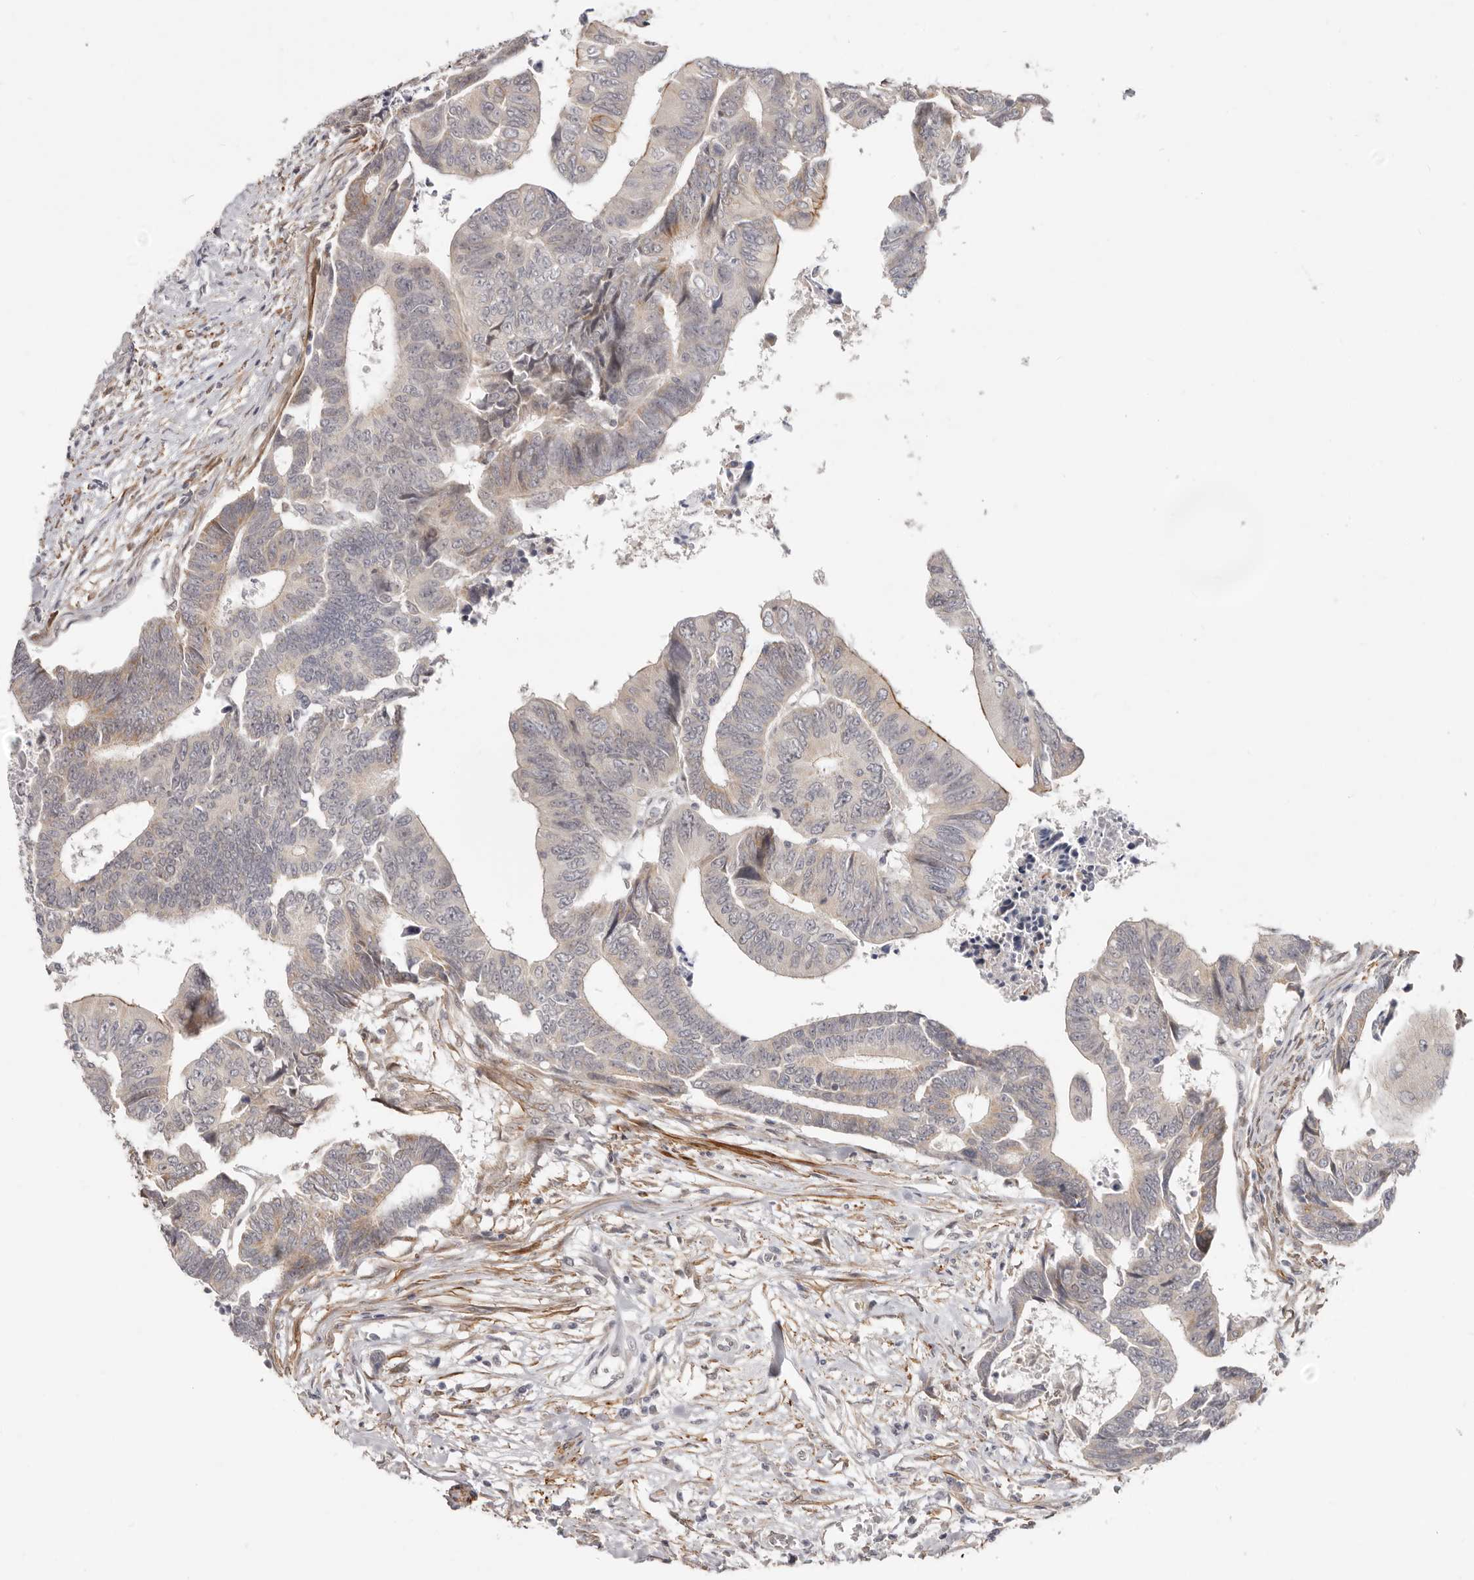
{"staining": {"intensity": "moderate", "quantity": "<25%", "location": "cytoplasmic/membranous"}, "tissue": "colorectal cancer", "cell_type": "Tumor cells", "image_type": "cancer", "snomed": [{"axis": "morphology", "description": "Adenocarcinoma, NOS"}, {"axis": "topography", "description": "Rectum"}], "caption": "Protein analysis of colorectal adenocarcinoma tissue reveals moderate cytoplasmic/membranous expression in about <25% of tumor cells.", "gene": "SZT2", "patient": {"sex": "female", "age": 65}}